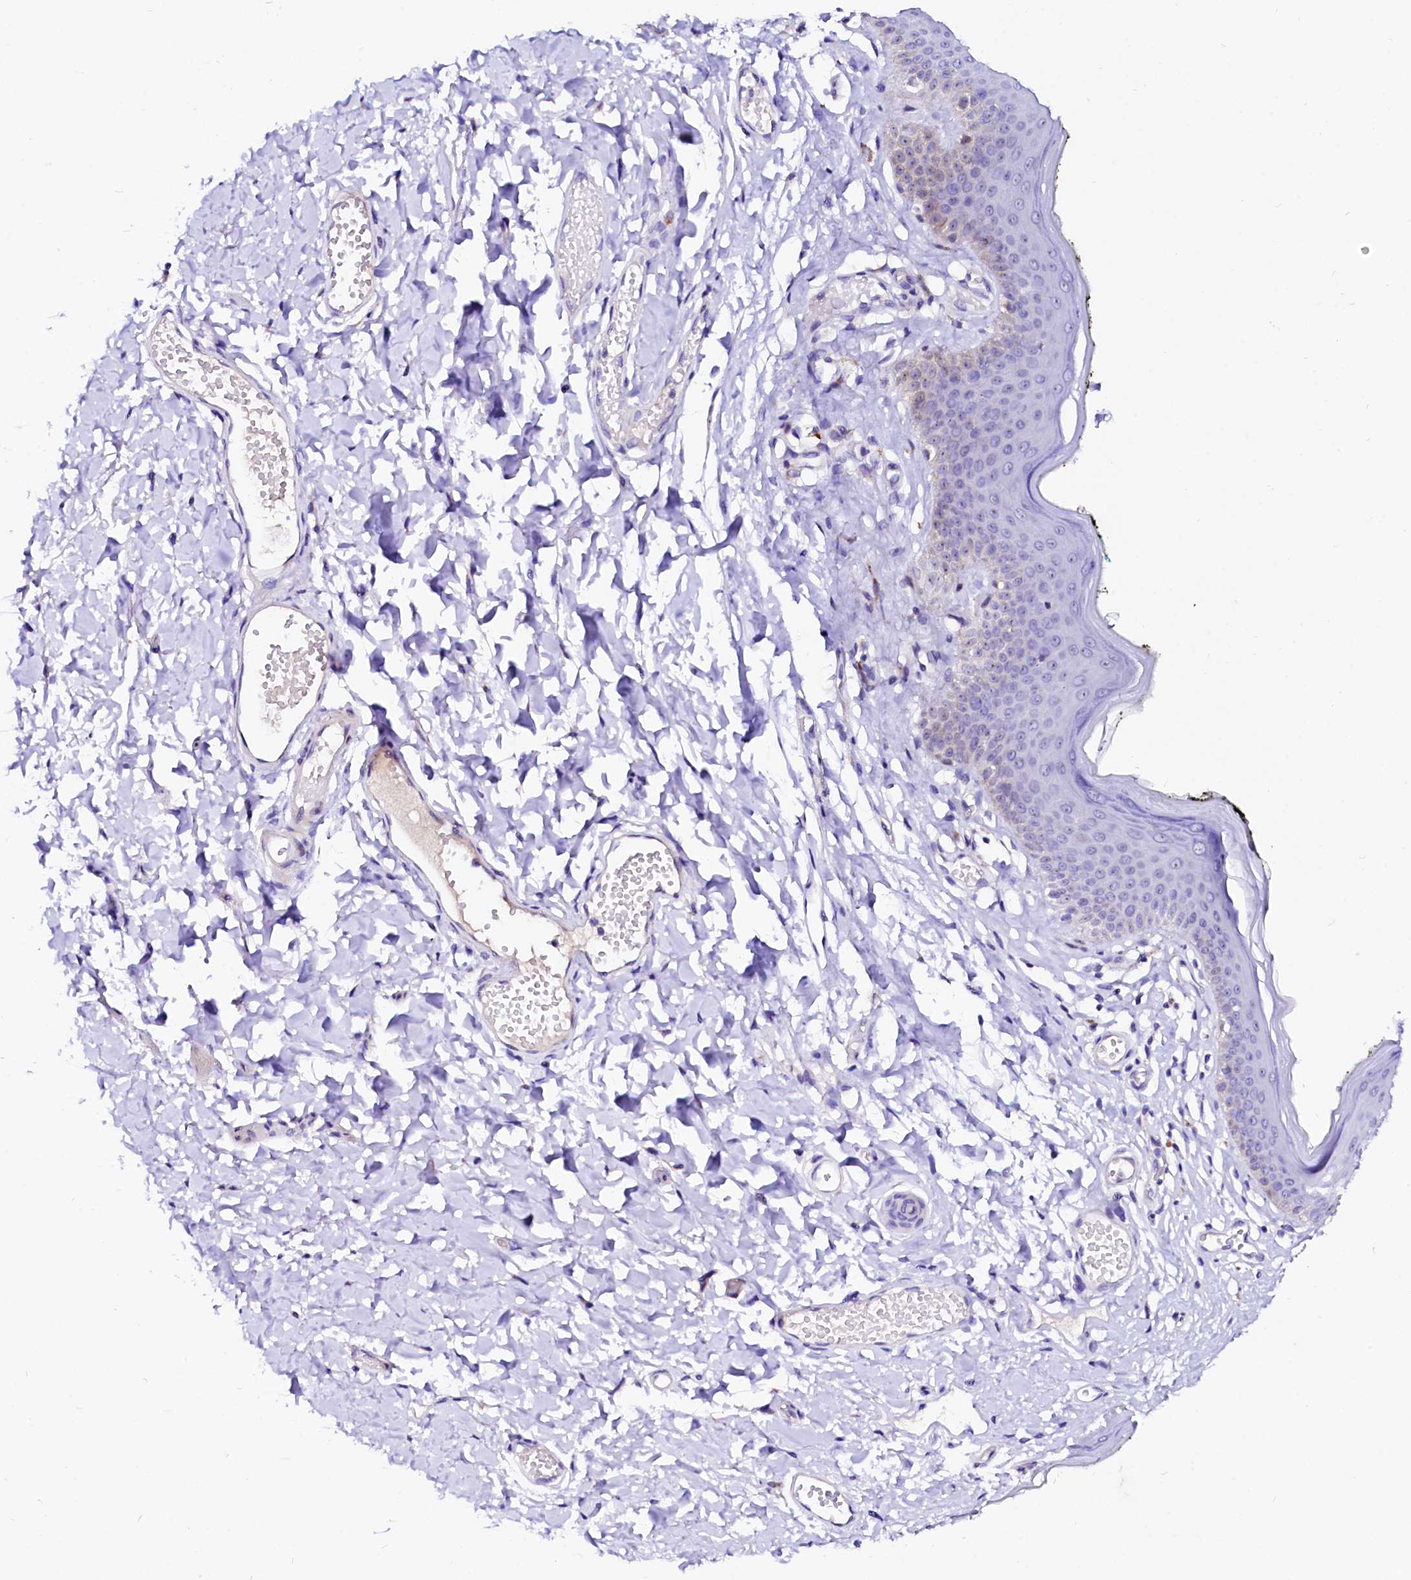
{"staining": {"intensity": "negative", "quantity": "none", "location": "none"}, "tissue": "skin", "cell_type": "Epidermal cells", "image_type": "normal", "snomed": [{"axis": "morphology", "description": "Normal tissue, NOS"}, {"axis": "morphology", "description": "Inflammation, NOS"}, {"axis": "topography", "description": "Vulva"}], "caption": "Photomicrograph shows no significant protein expression in epidermal cells of benign skin. (Stains: DAB immunohistochemistry with hematoxylin counter stain, Microscopy: brightfield microscopy at high magnification).", "gene": "BTBD16", "patient": {"sex": "female", "age": 84}}